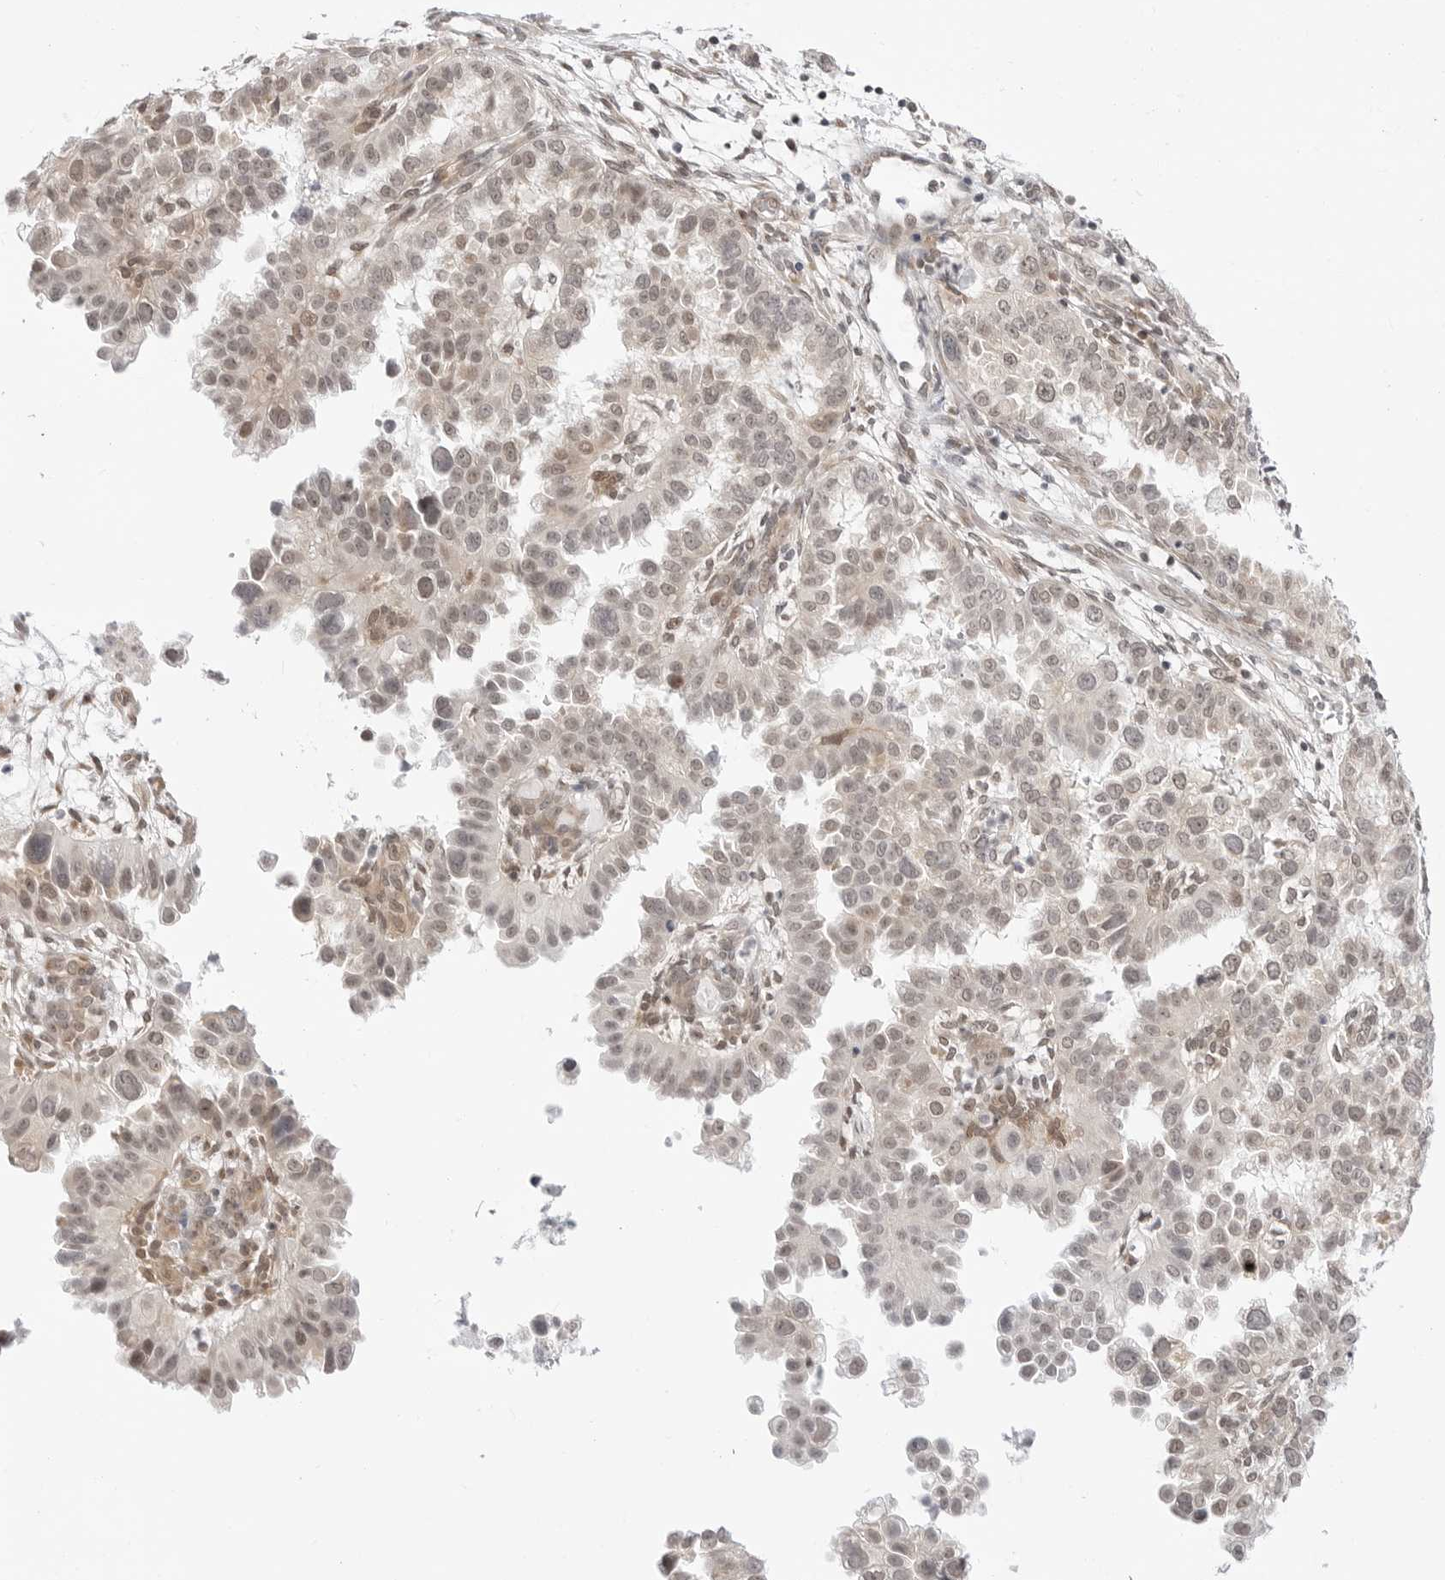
{"staining": {"intensity": "weak", "quantity": "25%-75%", "location": "nuclear"}, "tissue": "endometrial cancer", "cell_type": "Tumor cells", "image_type": "cancer", "snomed": [{"axis": "morphology", "description": "Adenocarcinoma, NOS"}, {"axis": "topography", "description": "Endometrium"}], "caption": "A histopathology image of human endometrial cancer (adenocarcinoma) stained for a protein shows weak nuclear brown staining in tumor cells.", "gene": "PPP2R5C", "patient": {"sex": "female", "age": 85}}